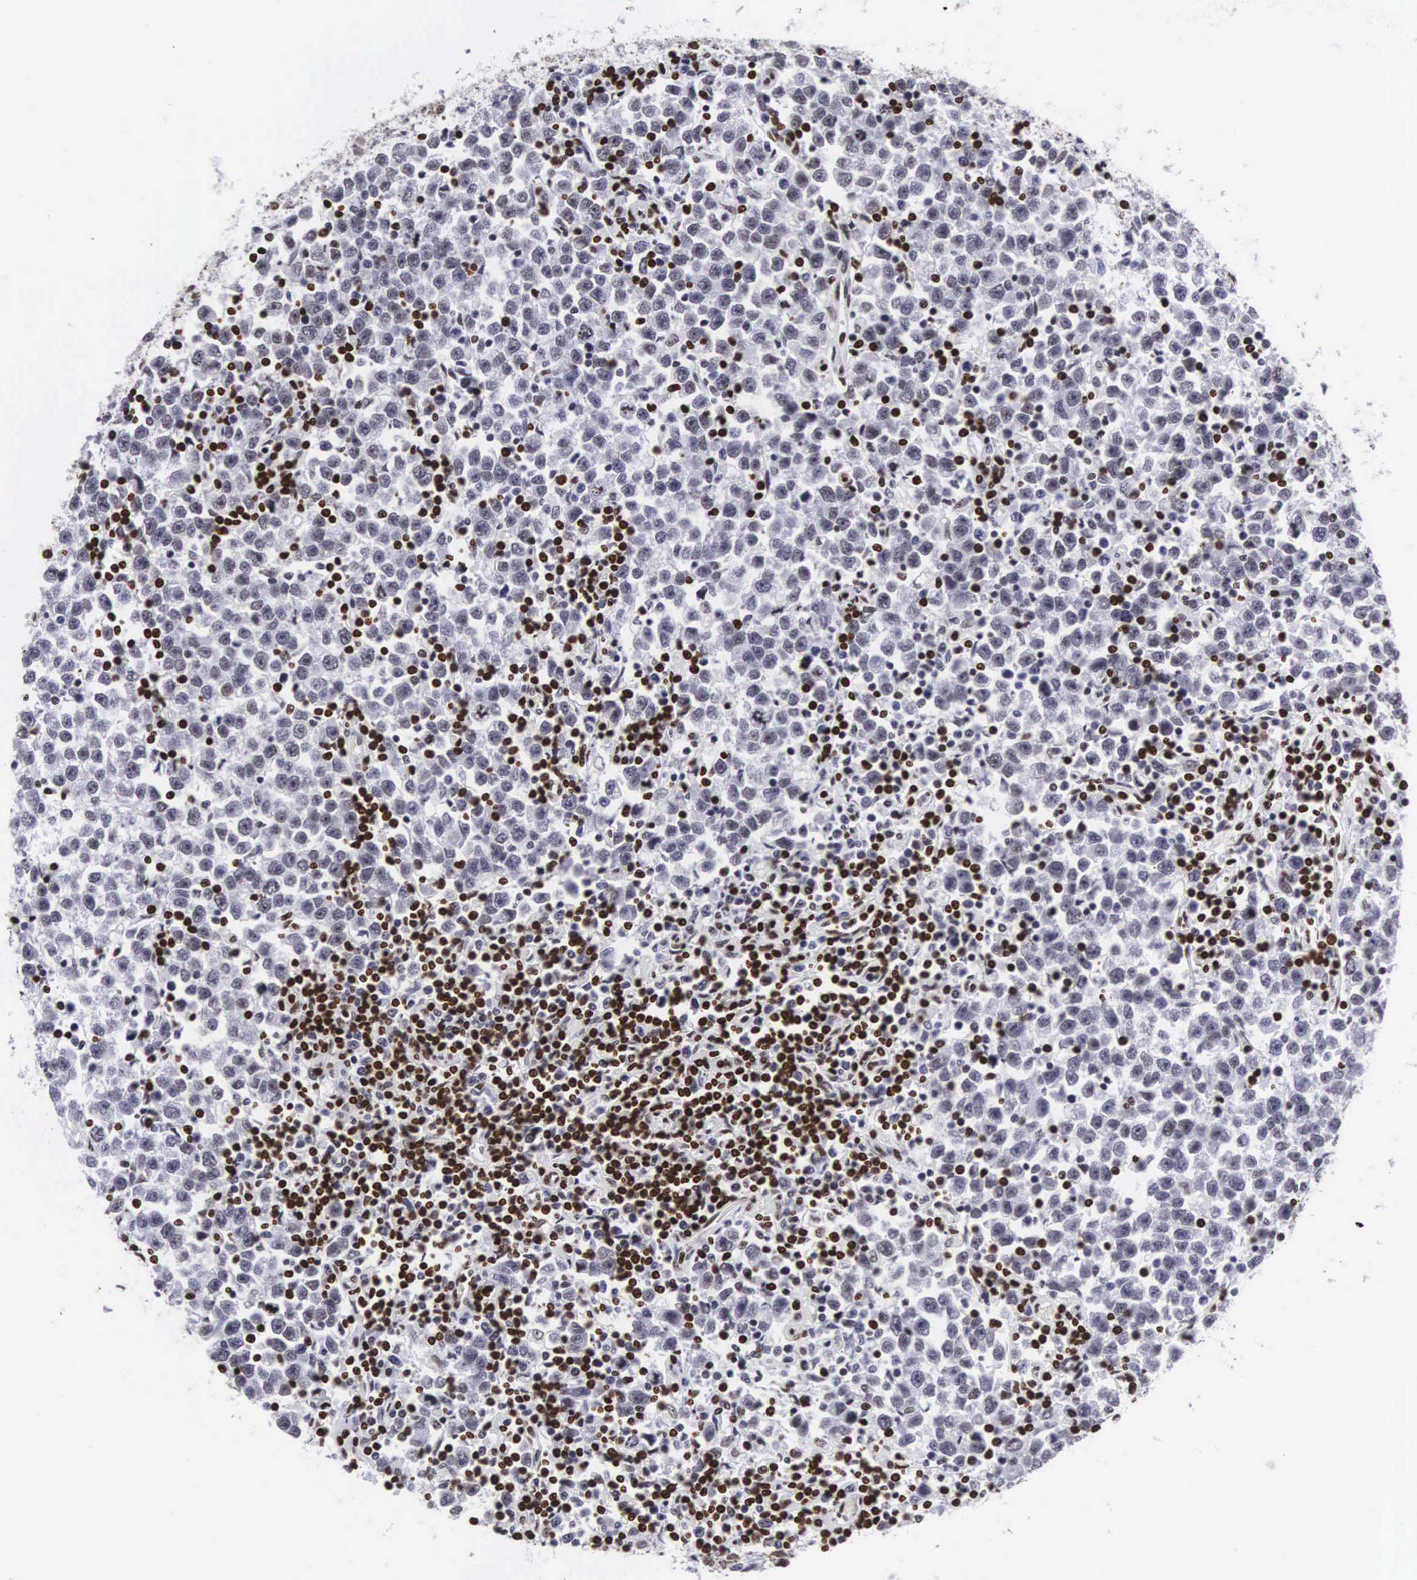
{"staining": {"intensity": "weak", "quantity": "25%-75%", "location": "nuclear"}, "tissue": "testis cancer", "cell_type": "Tumor cells", "image_type": "cancer", "snomed": [{"axis": "morphology", "description": "Seminoma, NOS"}, {"axis": "topography", "description": "Testis"}], "caption": "A high-resolution micrograph shows IHC staining of testis cancer, which shows weak nuclear positivity in approximately 25%-75% of tumor cells.", "gene": "MECP2", "patient": {"sex": "male", "age": 43}}